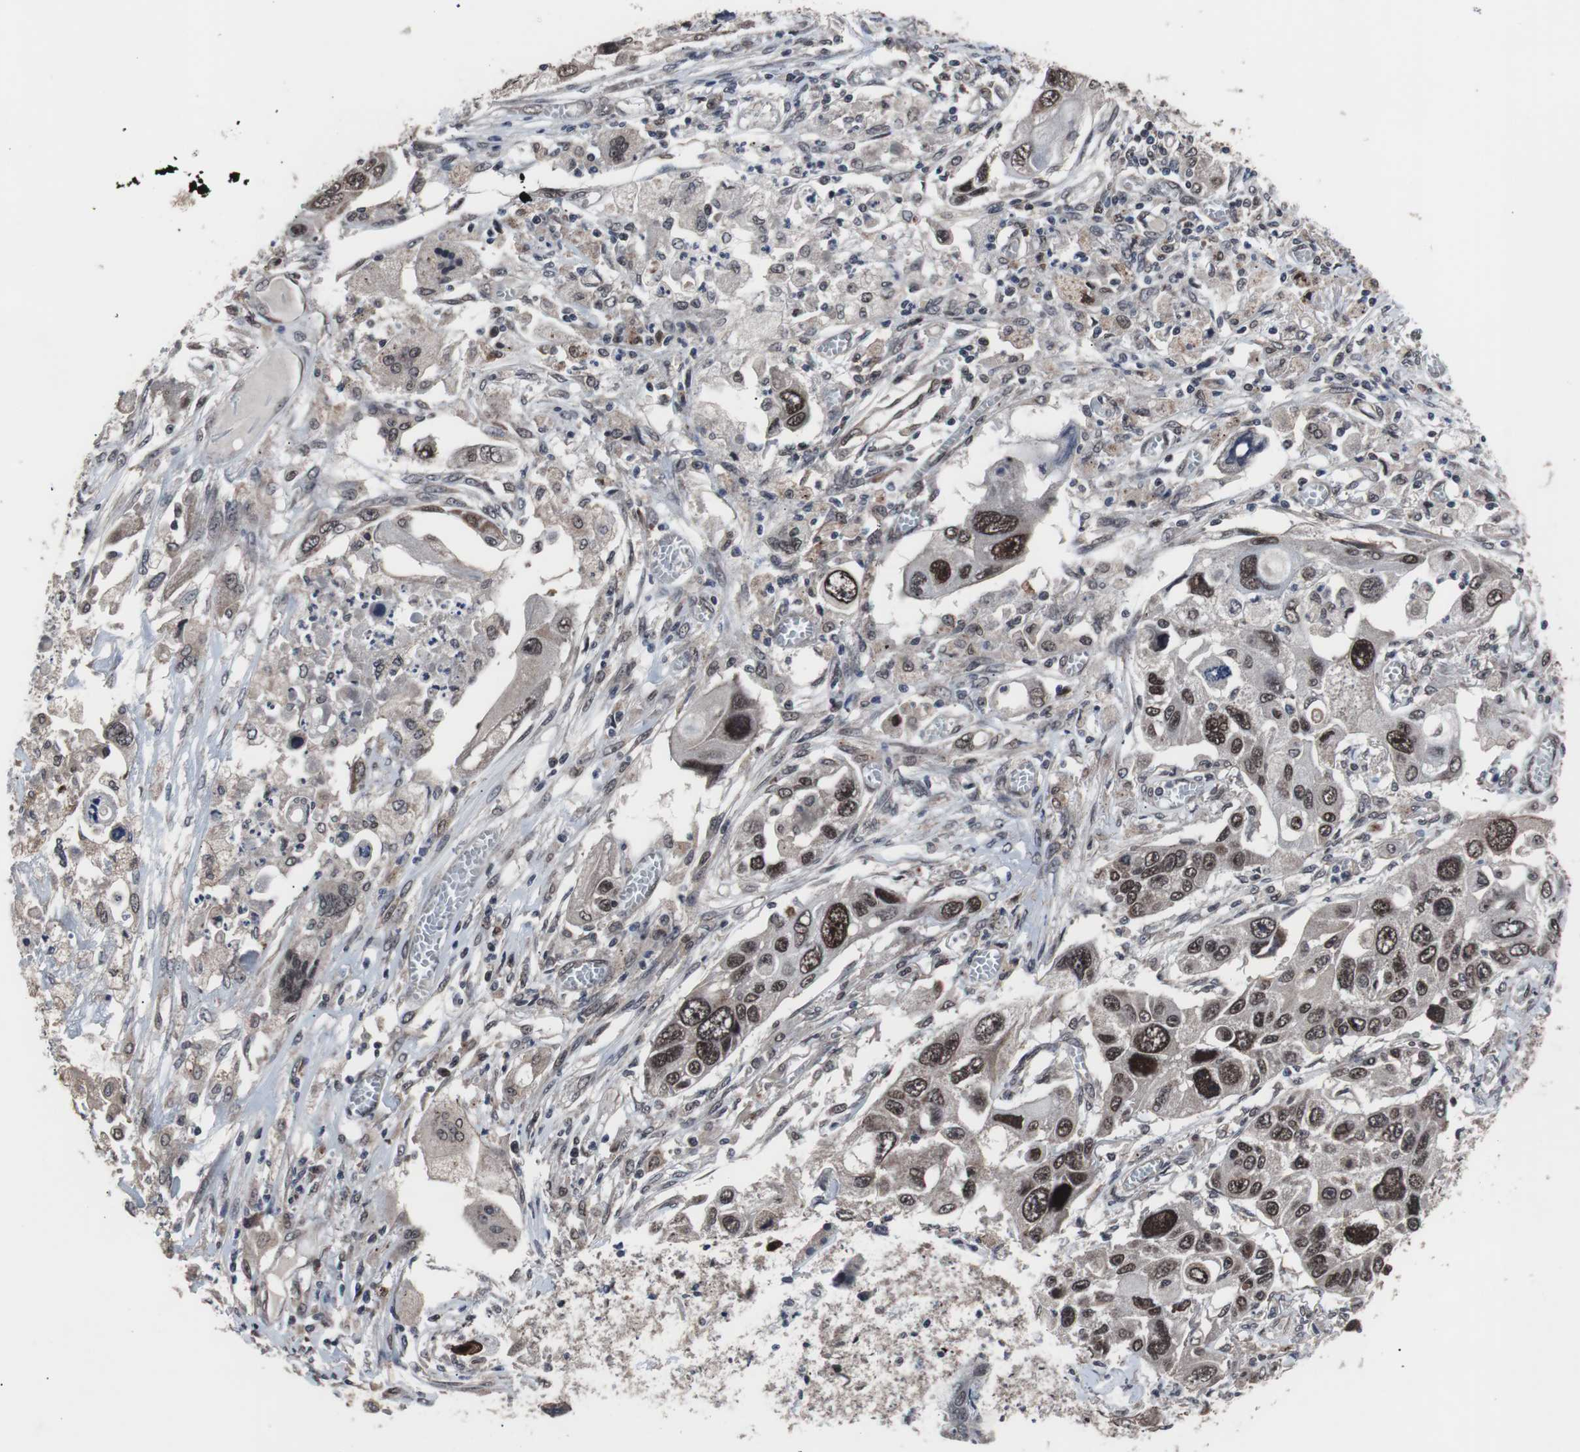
{"staining": {"intensity": "strong", "quantity": ">75%", "location": "nuclear"}, "tissue": "lung cancer", "cell_type": "Tumor cells", "image_type": "cancer", "snomed": [{"axis": "morphology", "description": "Squamous cell carcinoma, NOS"}, {"axis": "topography", "description": "Lung"}], "caption": "Human lung cancer stained with a brown dye demonstrates strong nuclear positive positivity in approximately >75% of tumor cells.", "gene": "GTF2F2", "patient": {"sex": "male", "age": 71}}